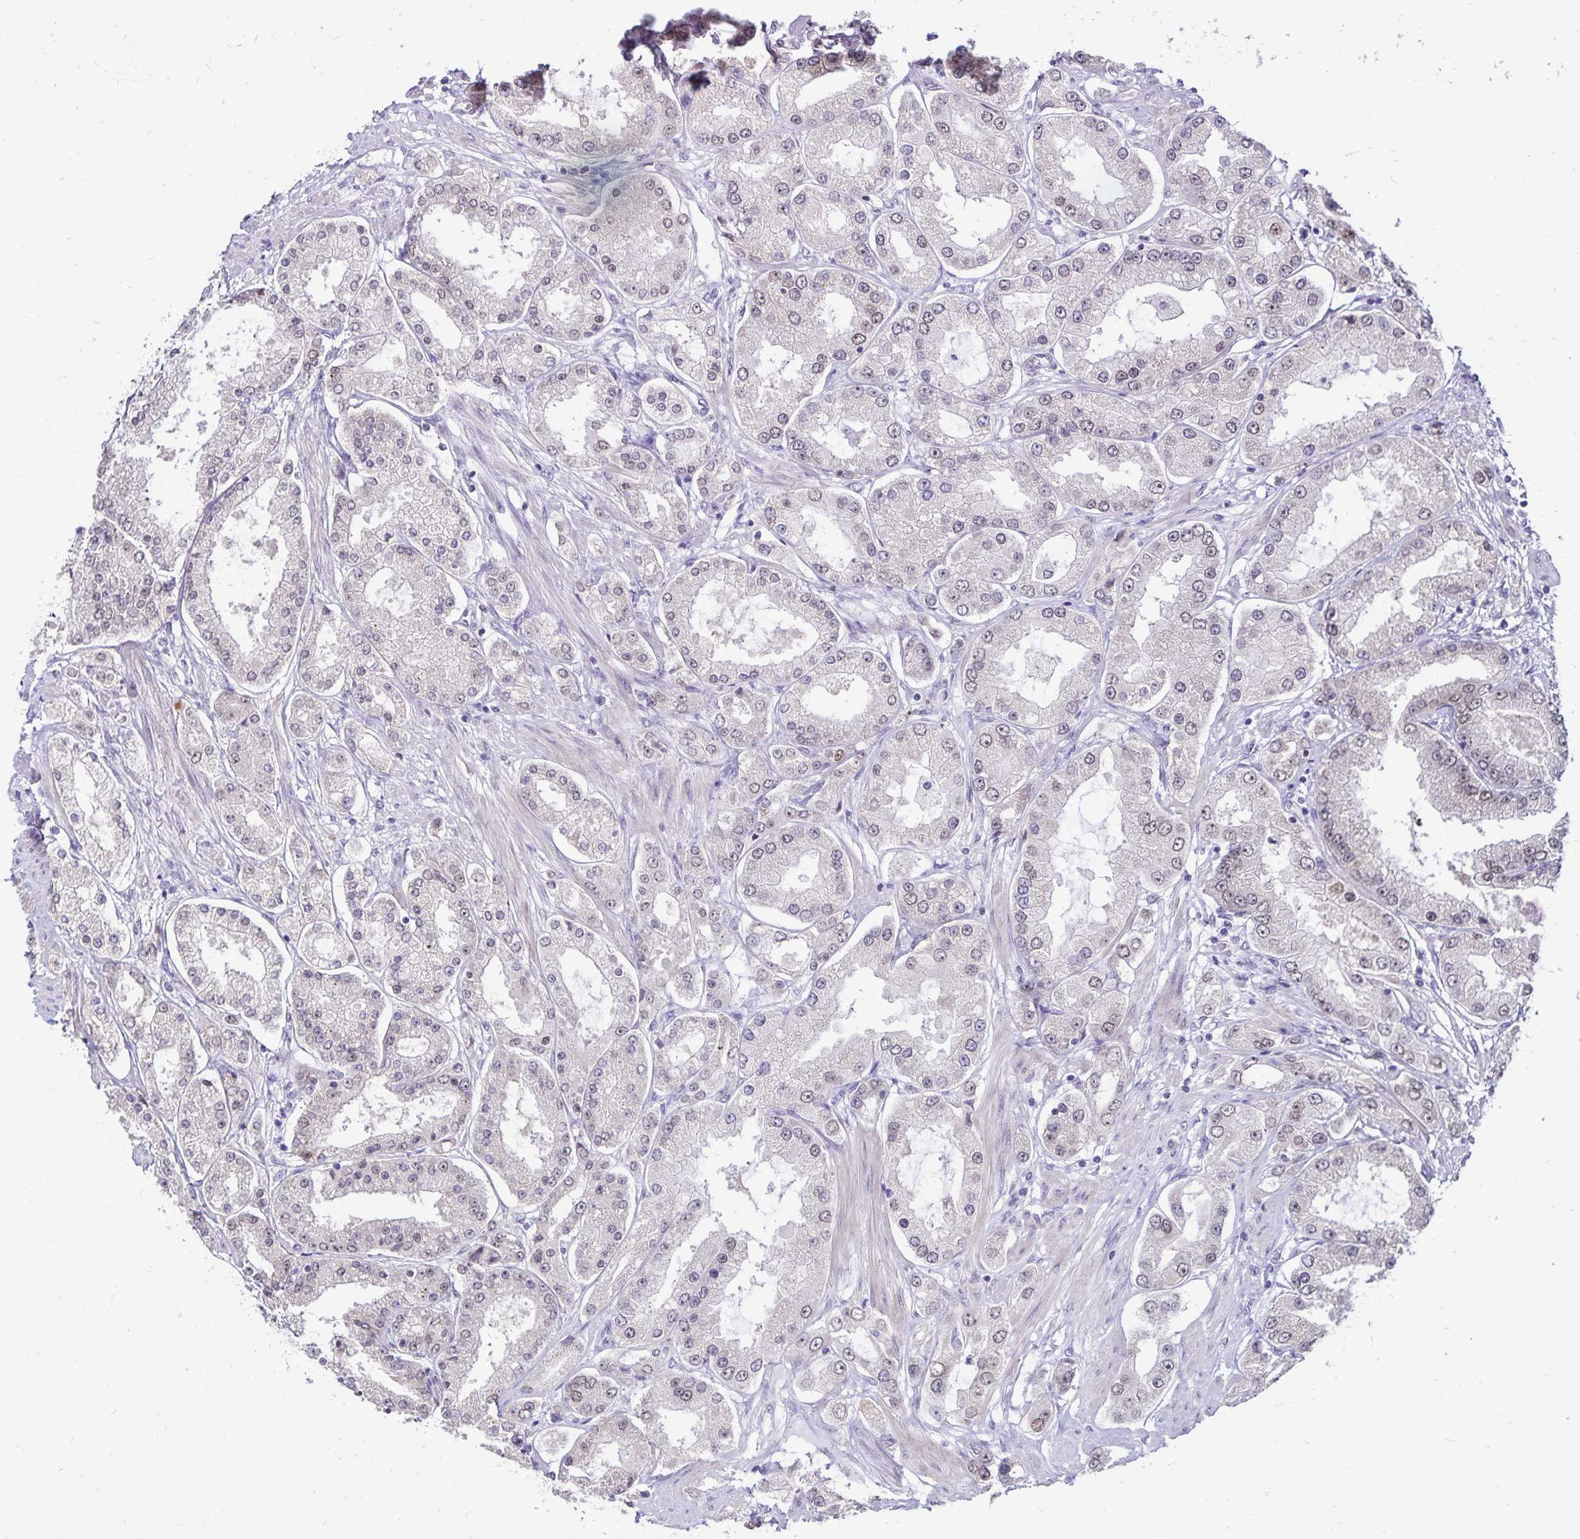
{"staining": {"intensity": "weak", "quantity": "25%-75%", "location": "nuclear"}, "tissue": "prostate cancer", "cell_type": "Tumor cells", "image_type": "cancer", "snomed": [{"axis": "morphology", "description": "Adenocarcinoma, High grade"}, {"axis": "topography", "description": "Prostate"}], "caption": "Prostate cancer (adenocarcinoma (high-grade)) stained with a protein marker exhibits weak staining in tumor cells.", "gene": "POLB", "patient": {"sex": "male", "age": 69}}